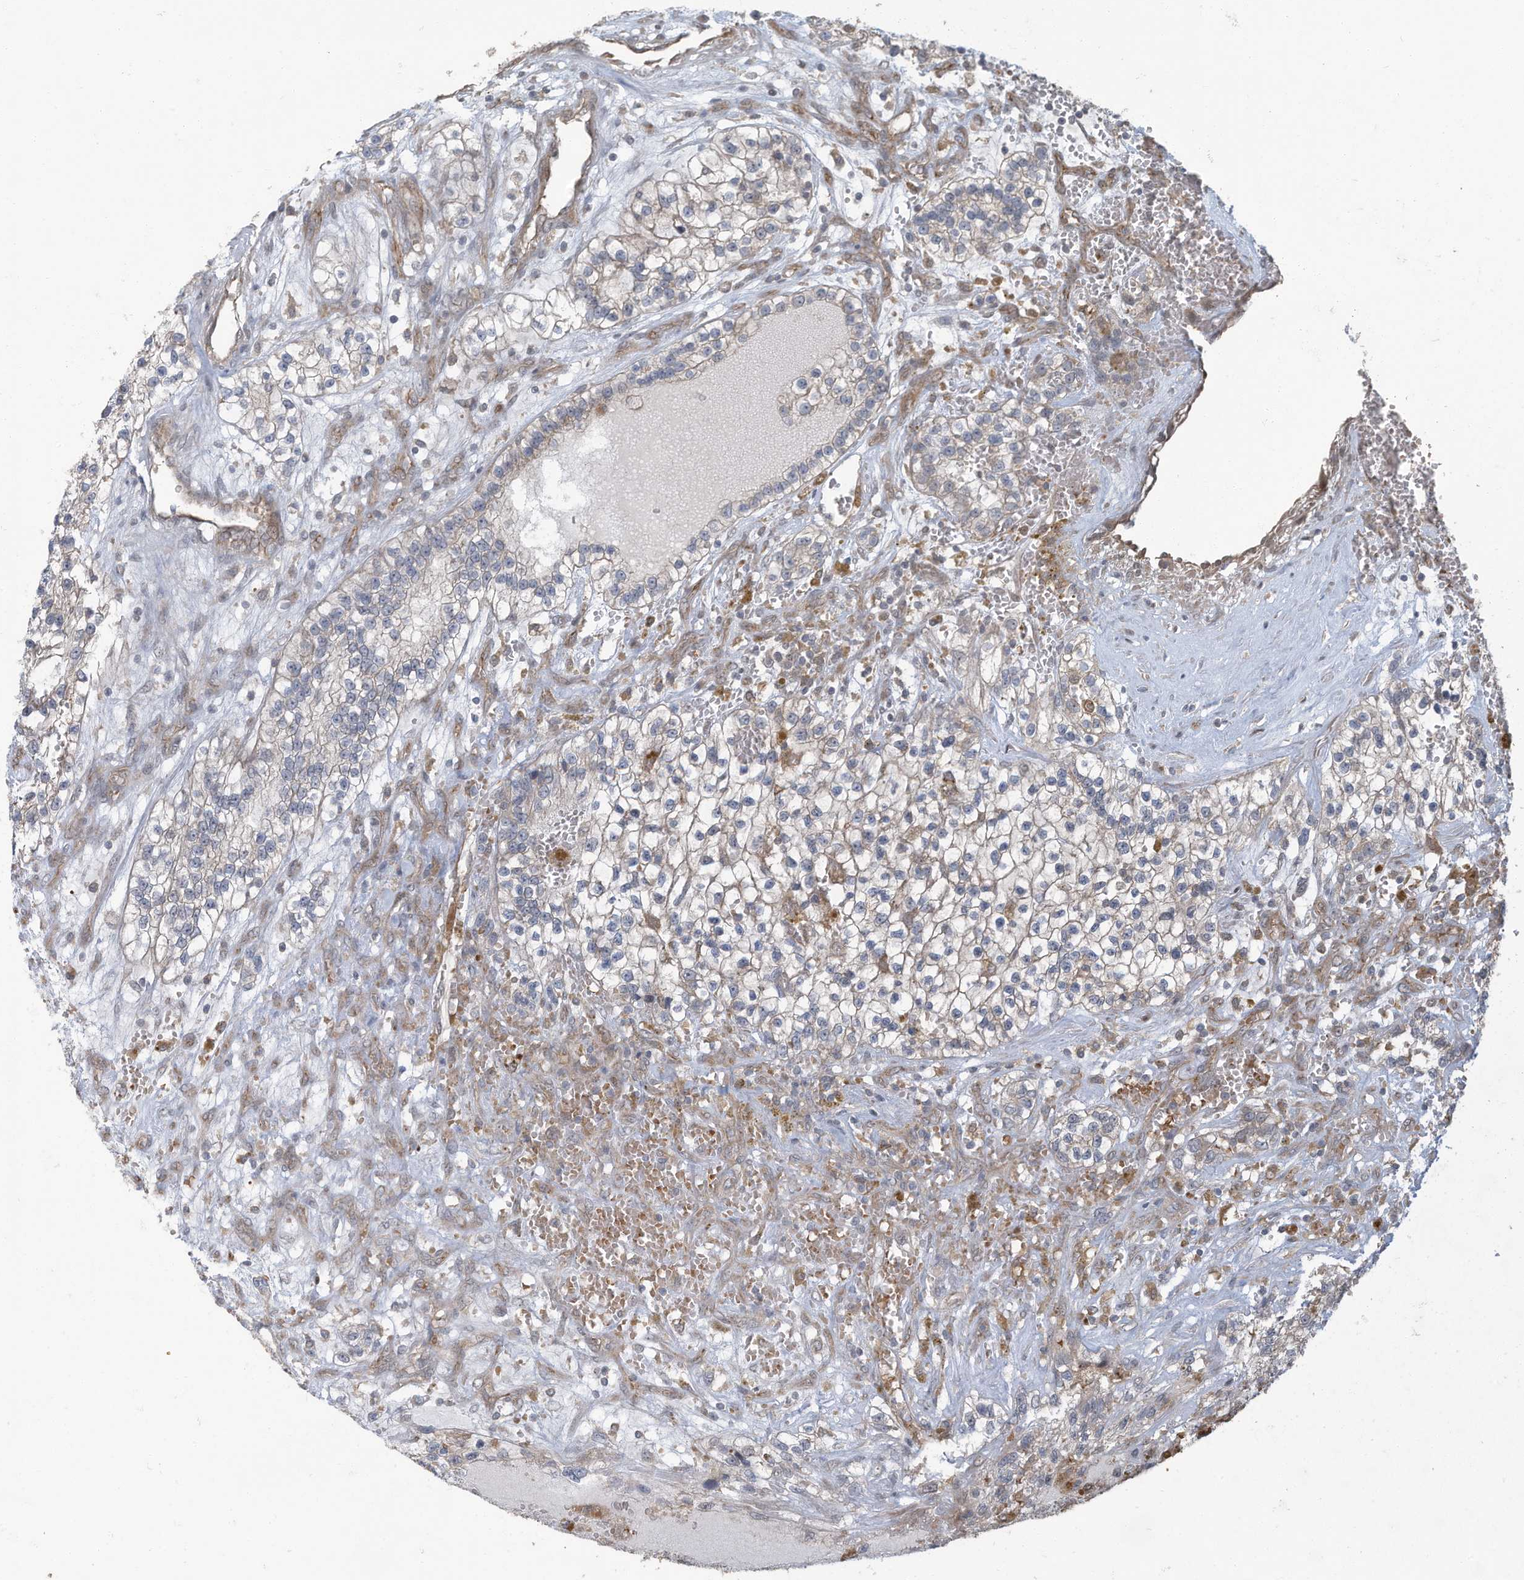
{"staining": {"intensity": "moderate", "quantity": "<25%", "location": "cytoplasmic/membranous"}, "tissue": "renal cancer", "cell_type": "Tumor cells", "image_type": "cancer", "snomed": [{"axis": "morphology", "description": "Adenocarcinoma, NOS"}, {"axis": "topography", "description": "Kidney"}], "caption": "Adenocarcinoma (renal) tissue exhibits moderate cytoplasmic/membranous staining in approximately <25% of tumor cells, visualized by immunohistochemistry.", "gene": "ERI2", "patient": {"sex": "female", "age": 57}}